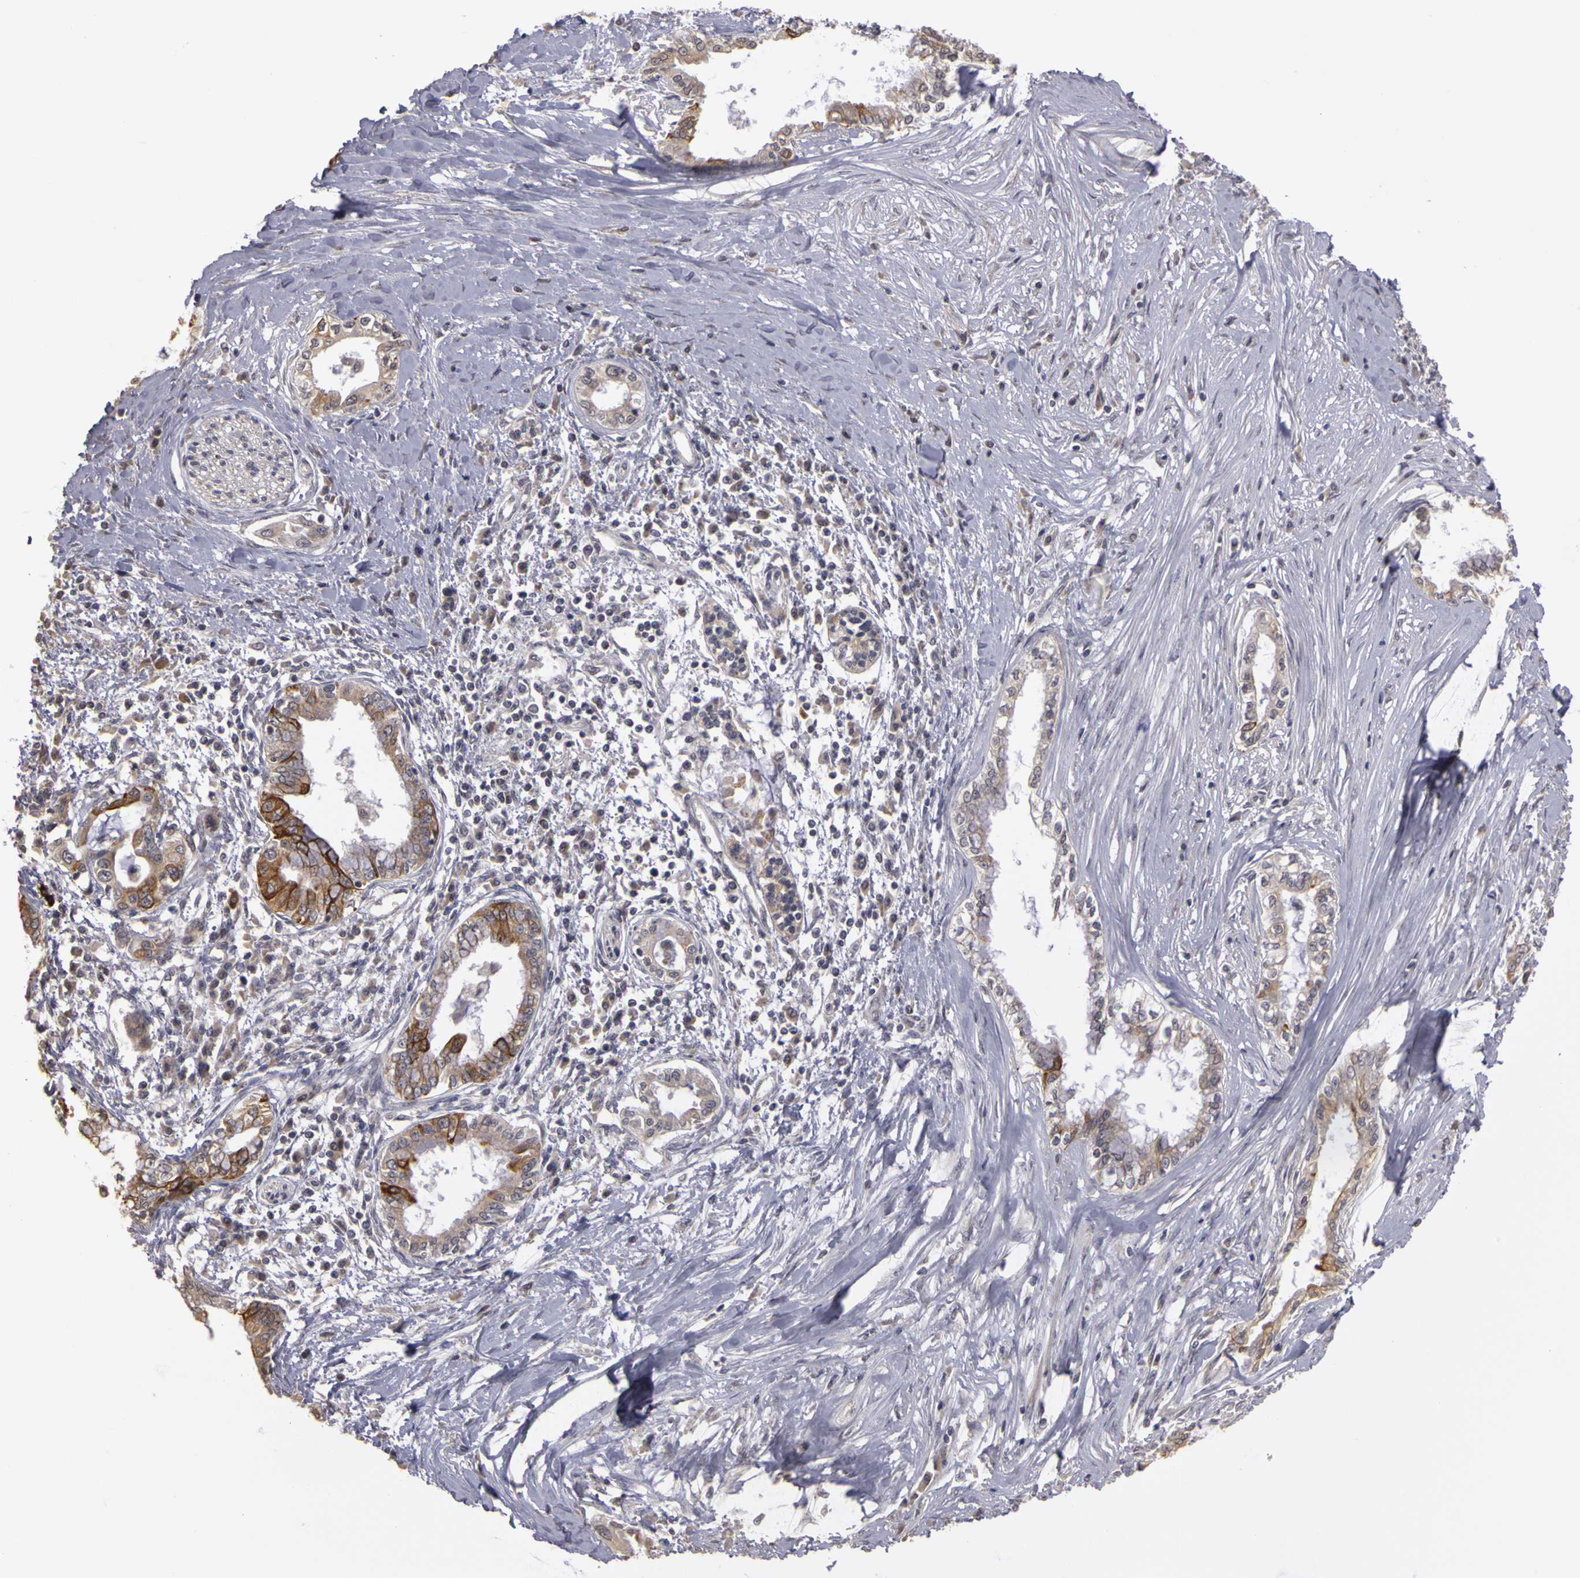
{"staining": {"intensity": "moderate", "quantity": "25%-75%", "location": "cytoplasmic/membranous"}, "tissue": "pancreatic cancer", "cell_type": "Tumor cells", "image_type": "cancer", "snomed": [{"axis": "morphology", "description": "Adenocarcinoma, NOS"}, {"axis": "topography", "description": "Pancreas"}], "caption": "Adenocarcinoma (pancreatic) stained with DAB immunohistochemistry shows medium levels of moderate cytoplasmic/membranous positivity in about 25%-75% of tumor cells. (DAB = brown stain, brightfield microscopy at high magnification).", "gene": "FRMD7", "patient": {"sex": "female", "age": 64}}